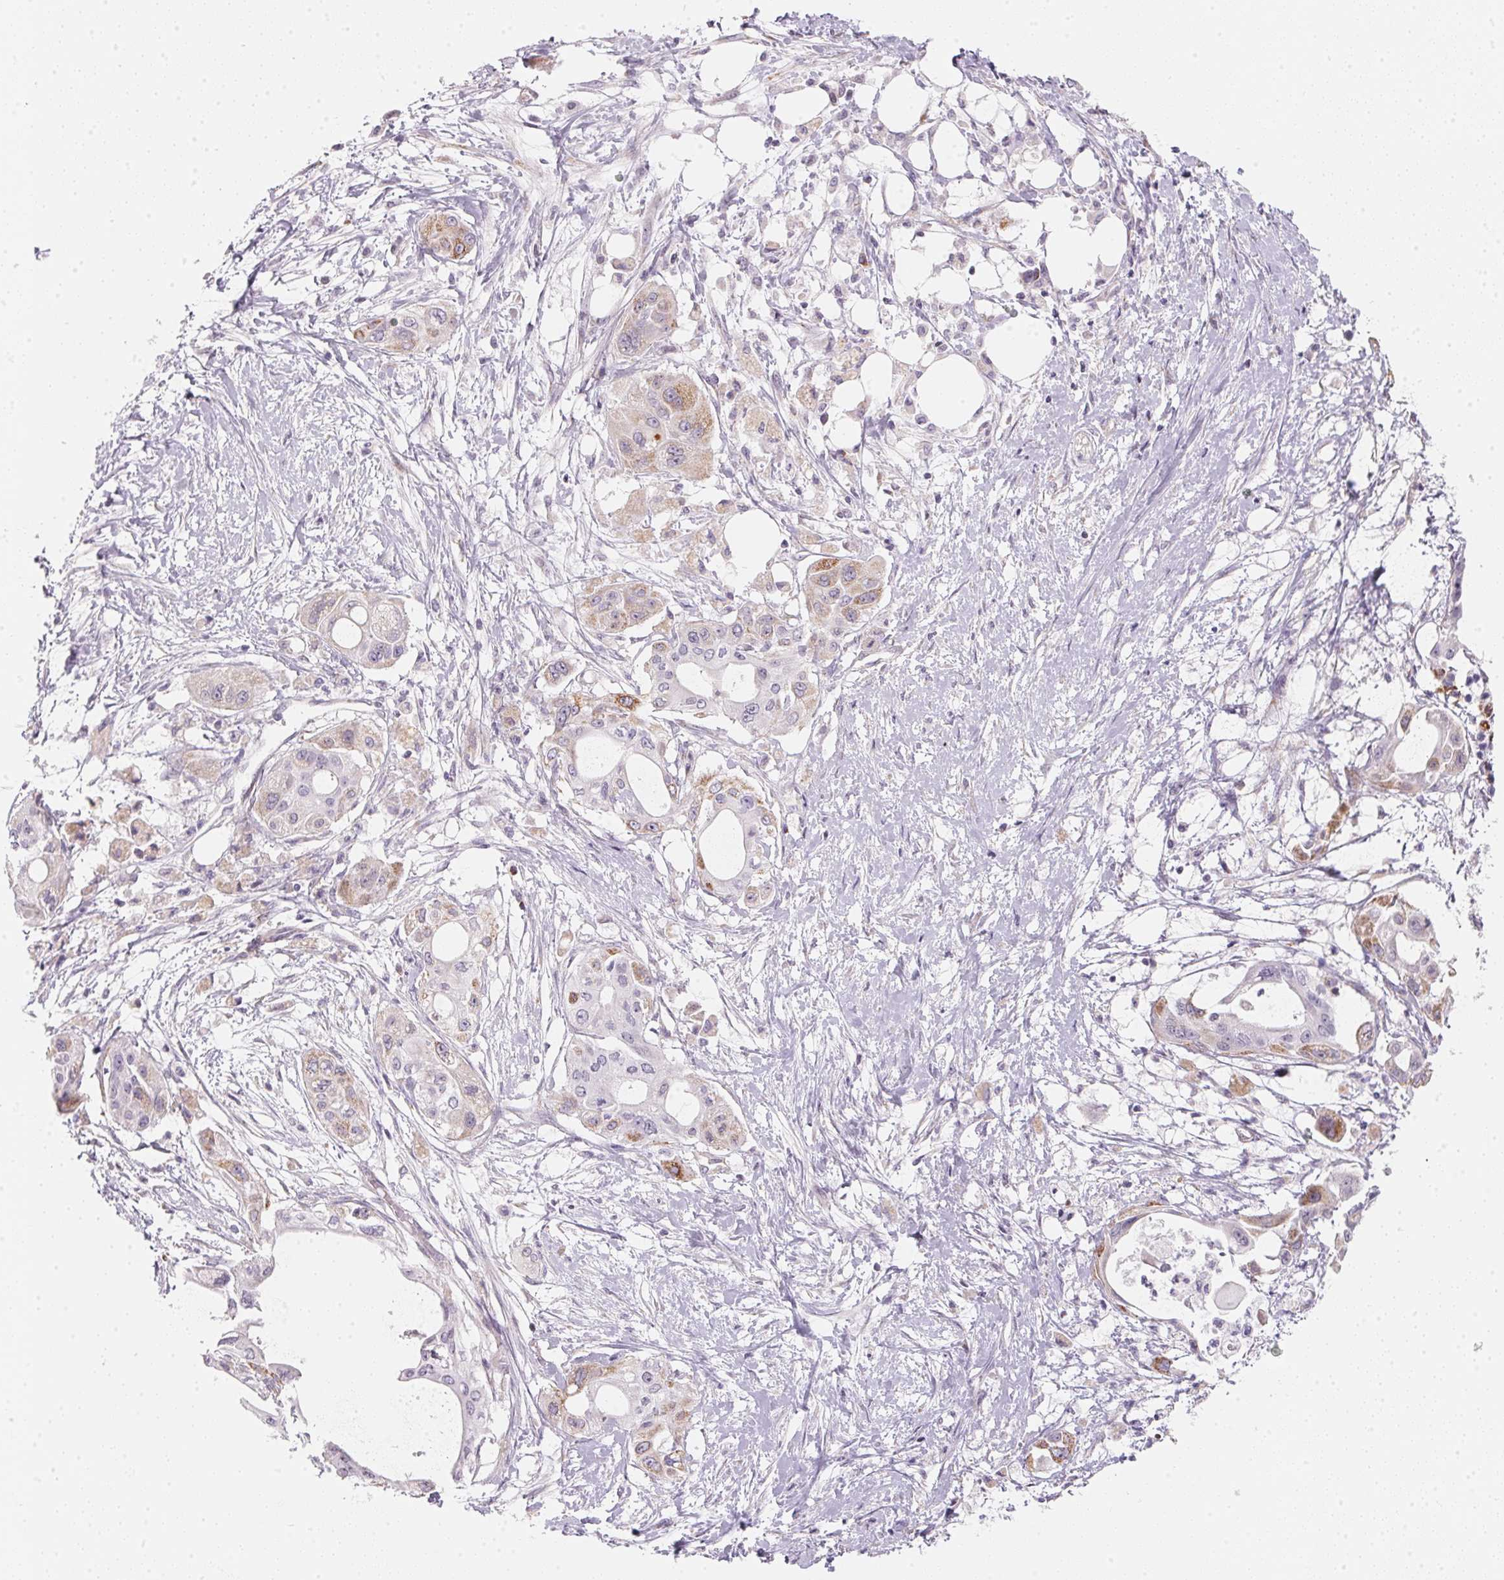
{"staining": {"intensity": "weak", "quantity": "25%-75%", "location": "cytoplasmic/membranous"}, "tissue": "pancreatic cancer", "cell_type": "Tumor cells", "image_type": "cancer", "snomed": [{"axis": "morphology", "description": "Adenocarcinoma, NOS"}, {"axis": "topography", "description": "Pancreas"}], "caption": "This is a photomicrograph of immunohistochemistry staining of pancreatic cancer (adenocarcinoma), which shows weak staining in the cytoplasmic/membranous of tumor cells.", "gene": "GIPC2", "patient": {"sex": "female", "age": 68}}